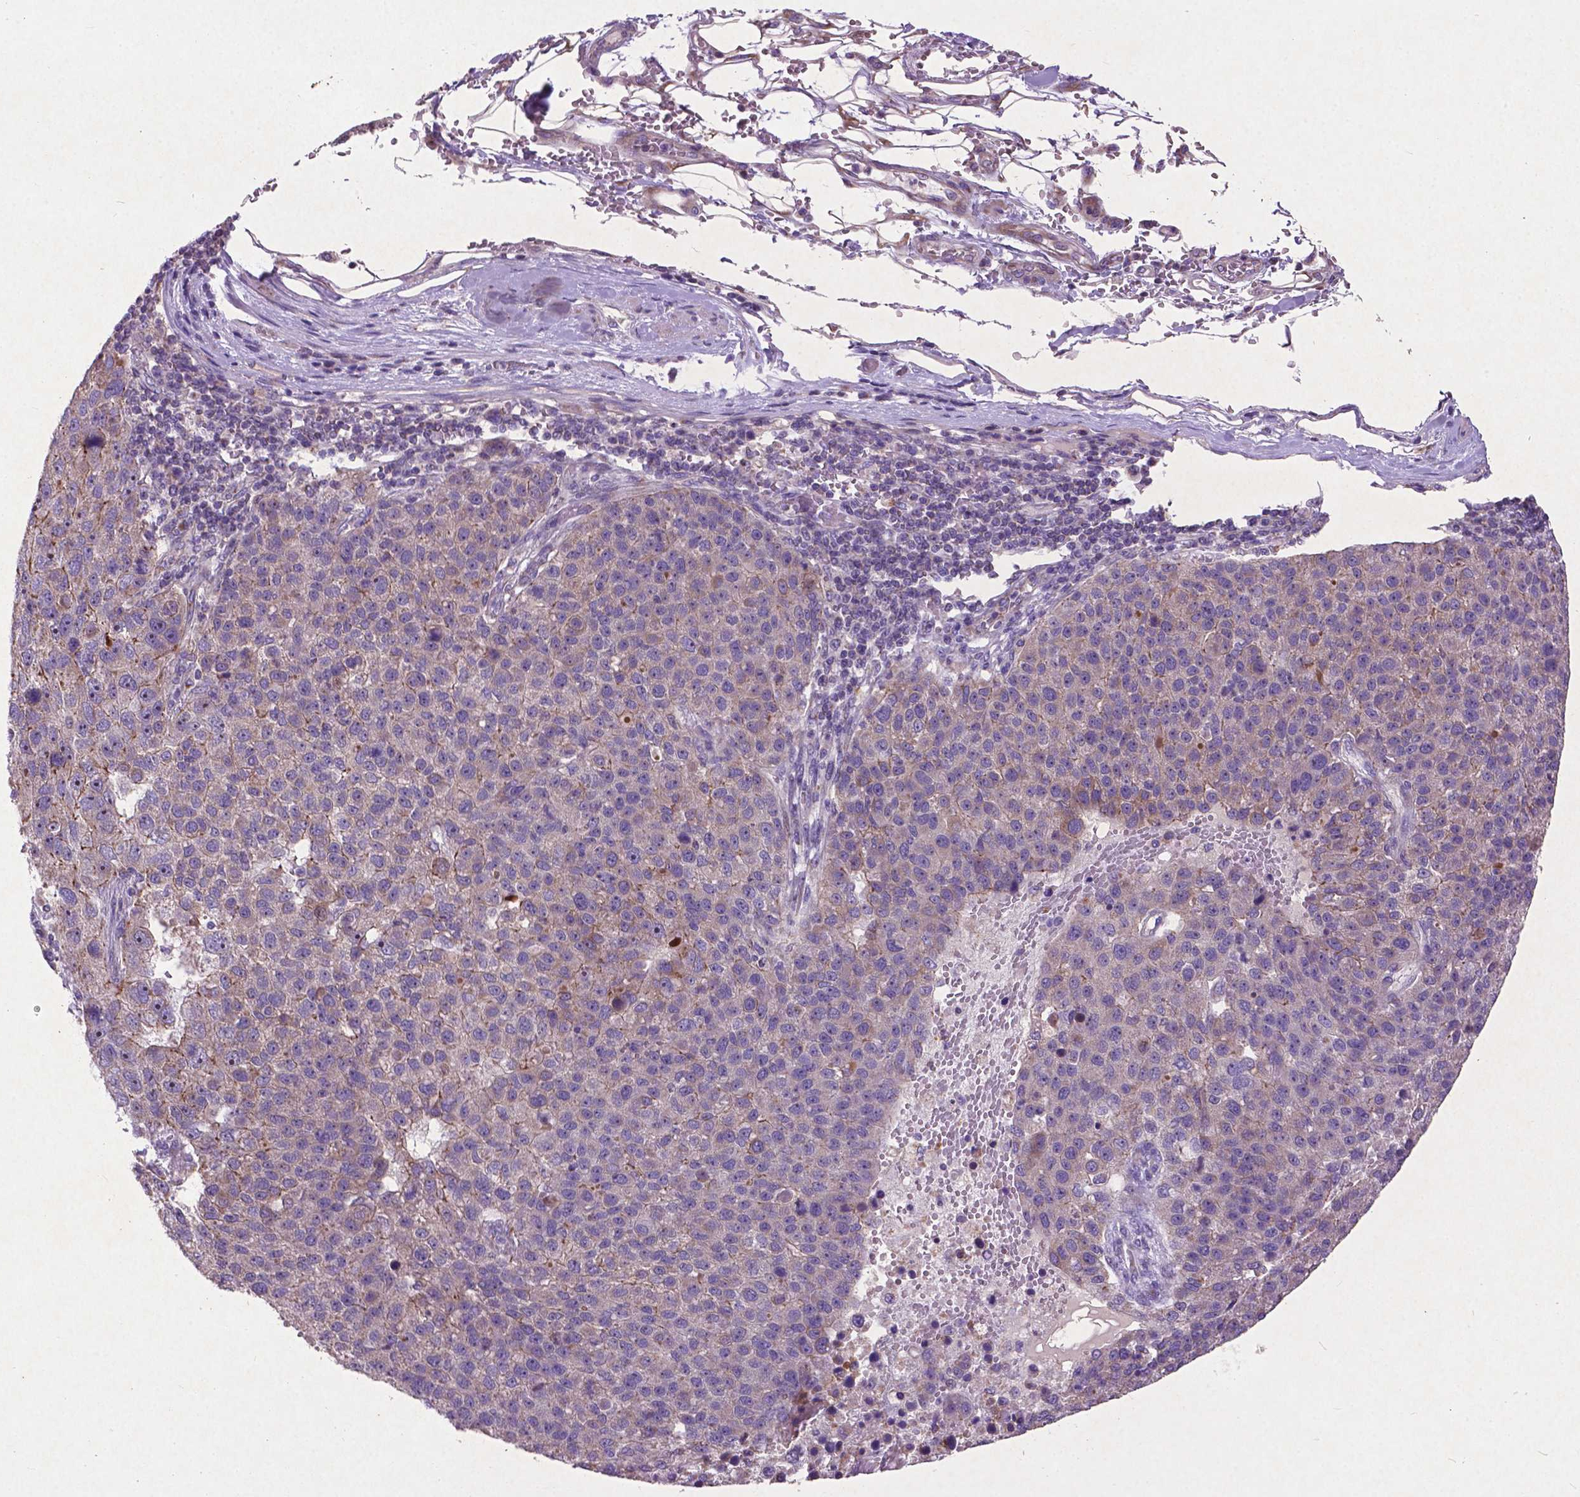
{"staining": {"intensity": "weak", "quantity": ">75%", "location": "cytoplasmic/membranous"}, "tissue": "pancreatic cancer", "cell_type": "Tumor cells", "image_type": "cancer", "snomed": [{"axis": "morphology", "description": "Adenocarcinoma, NOS"}, {"axis": "topography", "description": "Pancreas"}], "caption": "Protein staining displays weak cytoplasmic/membranous staining in approximately >75% of tumor cells in pancreatic adenocarcinoma.", "gene": "ATG4D", "patient": {"sex": "female", "age": 61}}